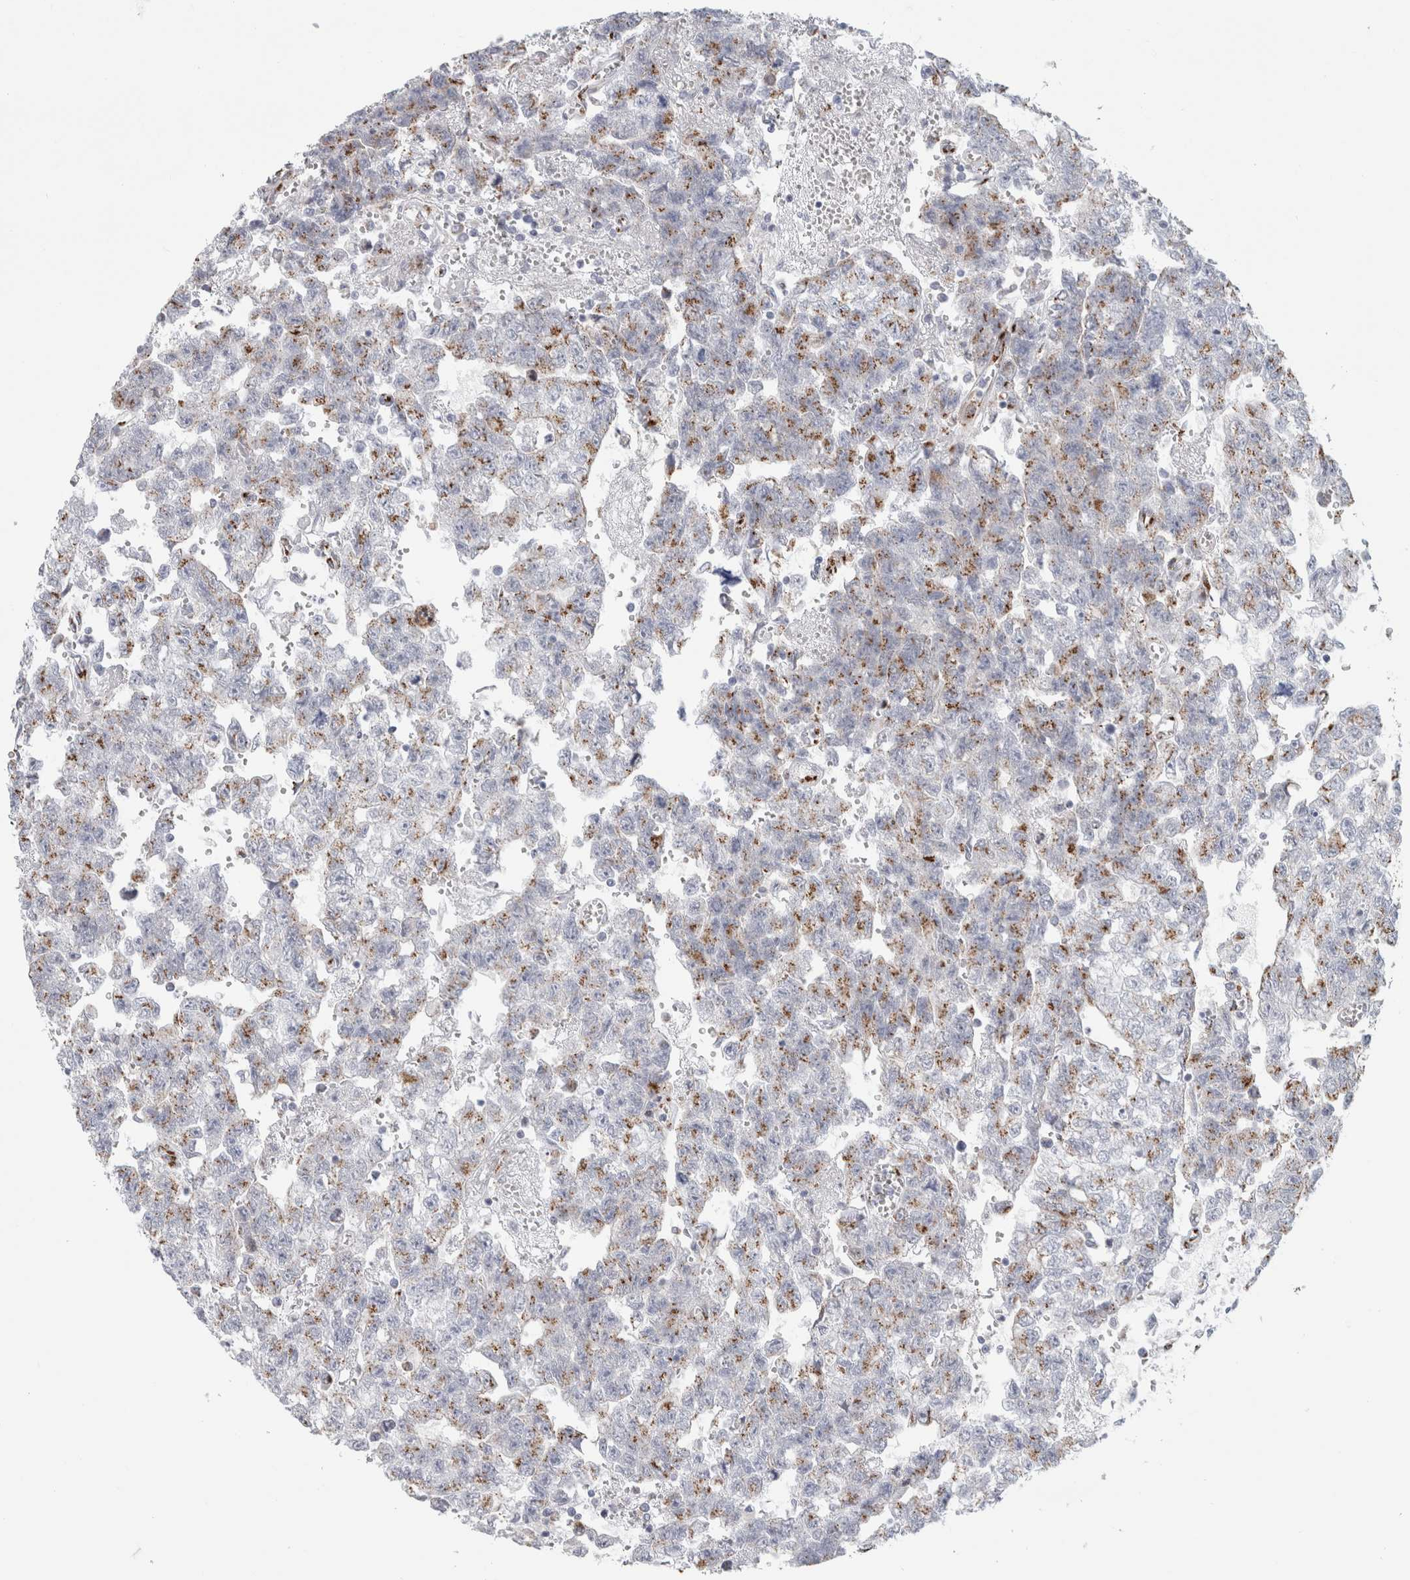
{"staining": {"intensity": "weak", "quantity": ">75%", "location": "cytoplasmic/membranous"}, "tissue": "testis cancer", "cell_type": "Tumor cells", "image_type": "cancer", "snomed": [{"axis": "morphology", "description": "Seminoma, NOS"}, {"axis": "morphology", "description": "Carcinoma, Embryonal, NOS"}, {"axis": "topography", "description": "Testis"}], "caption": "A low amount of weak cytoplasmic/membranous staining is present in approximately >75% of tumor cells in testis cancer (seminoma) tissue. The staining was performed using DAB, with brown indicating positive protein expression. Nuclei are stained blue with hematoxylin.", "gene": "MCFD2", "patient": {"sex": "male", "age": 38}}